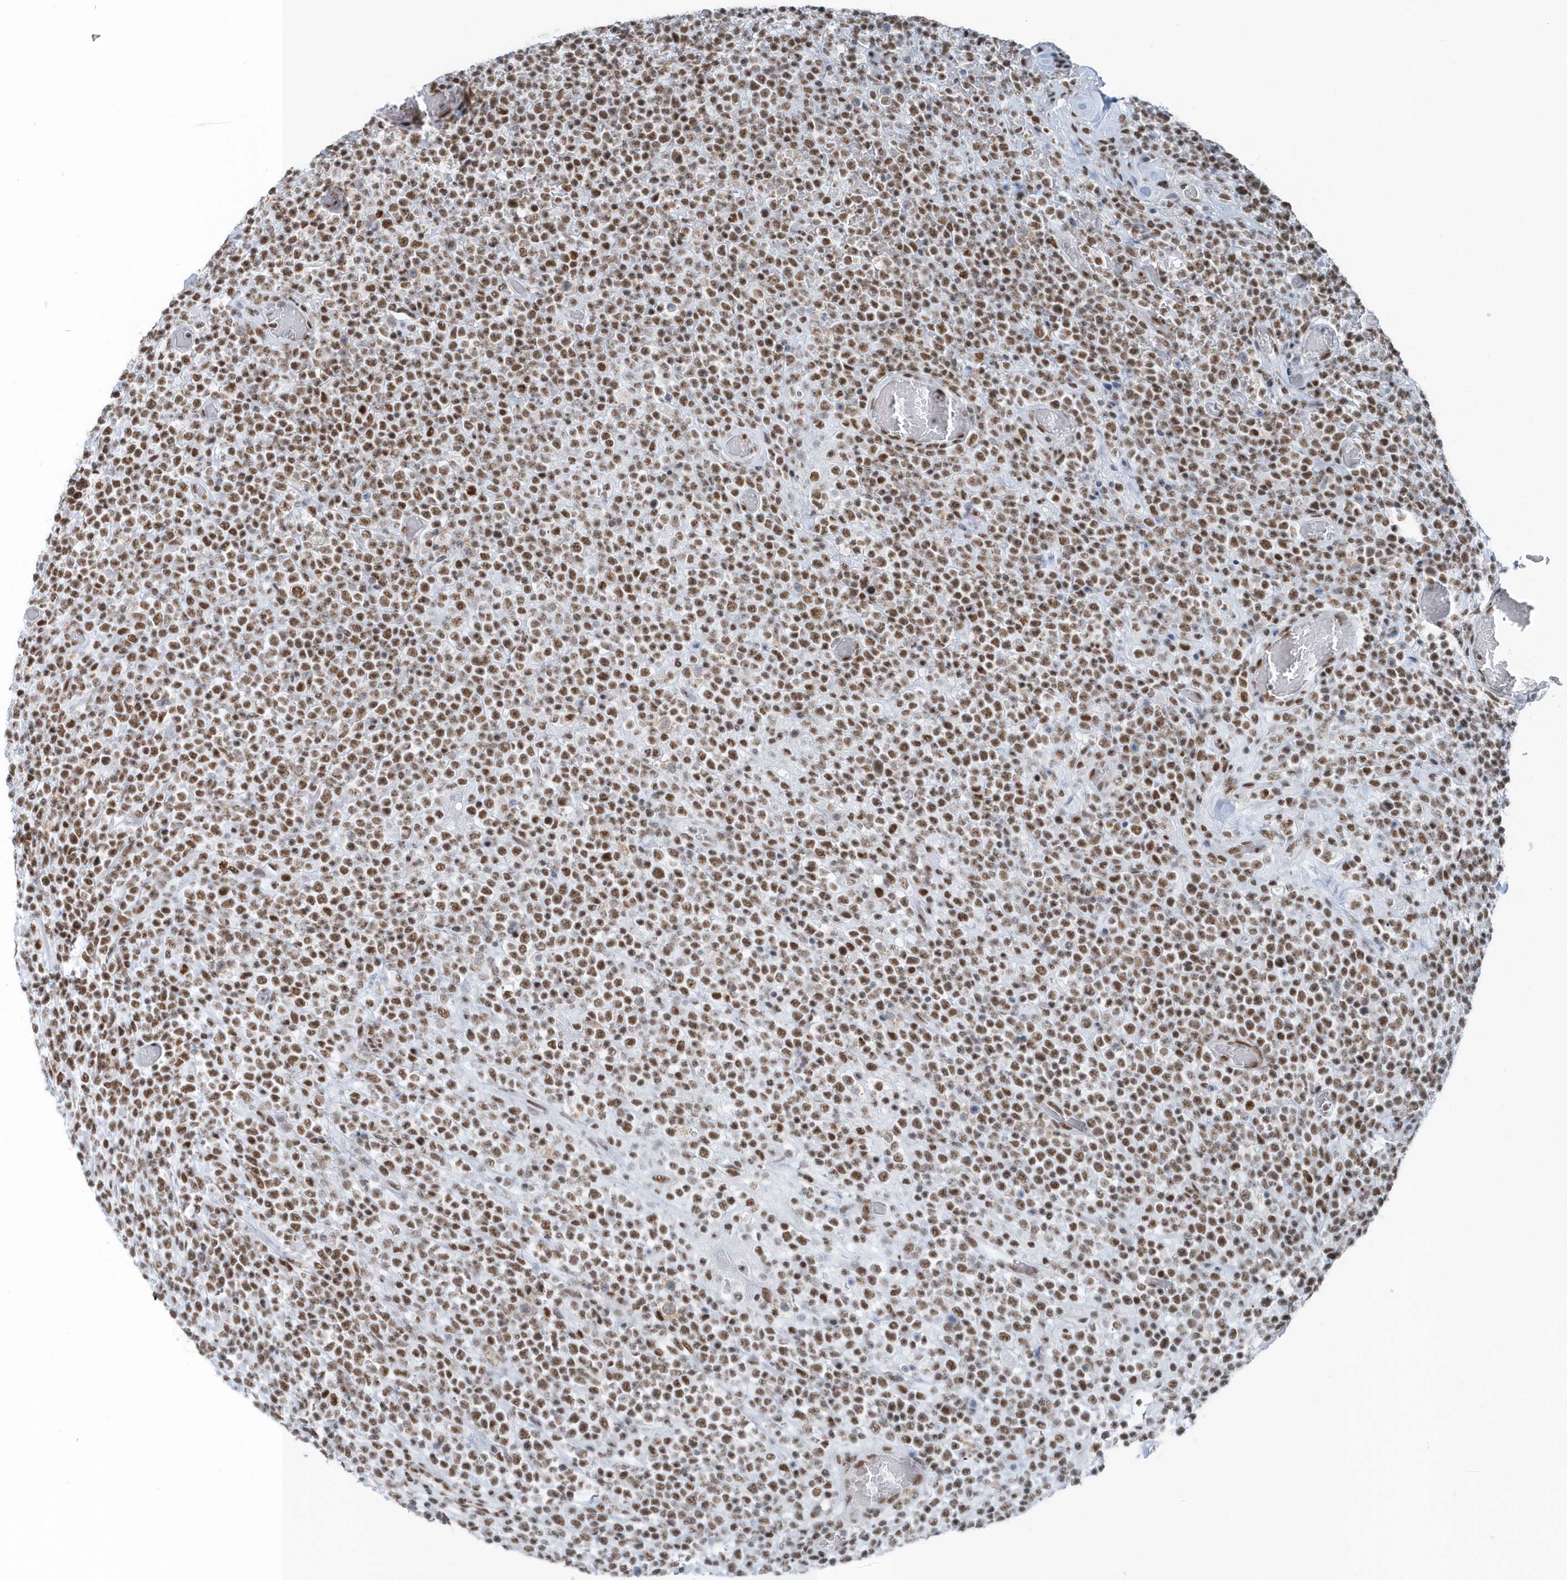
{"staining": {"intensity": "strong", "quantity": ">75%", "location": "nuclear"}, "tissue": "lymphoma", "cell_type": "Tumor cells", "image_type": "cancer", "snomed": [{"axis": "morphology", "description": "Malignant lymphoma, non-Hodgkin's type, High grade"}, {"axis": "topography", "description": "Colon"}], "caption": "Brown immunohistochemical staining in high-grade malignant lymphoma, non-Hodgkin's type reveals strong nuclear positivity in approximately >75% of tumor cells. Immunohistochemistry stains the protein of interest in brown and the nuclei are stained blue.", "gene": "FIP1L1", "patient": {"sex": "female", "age": 53}}